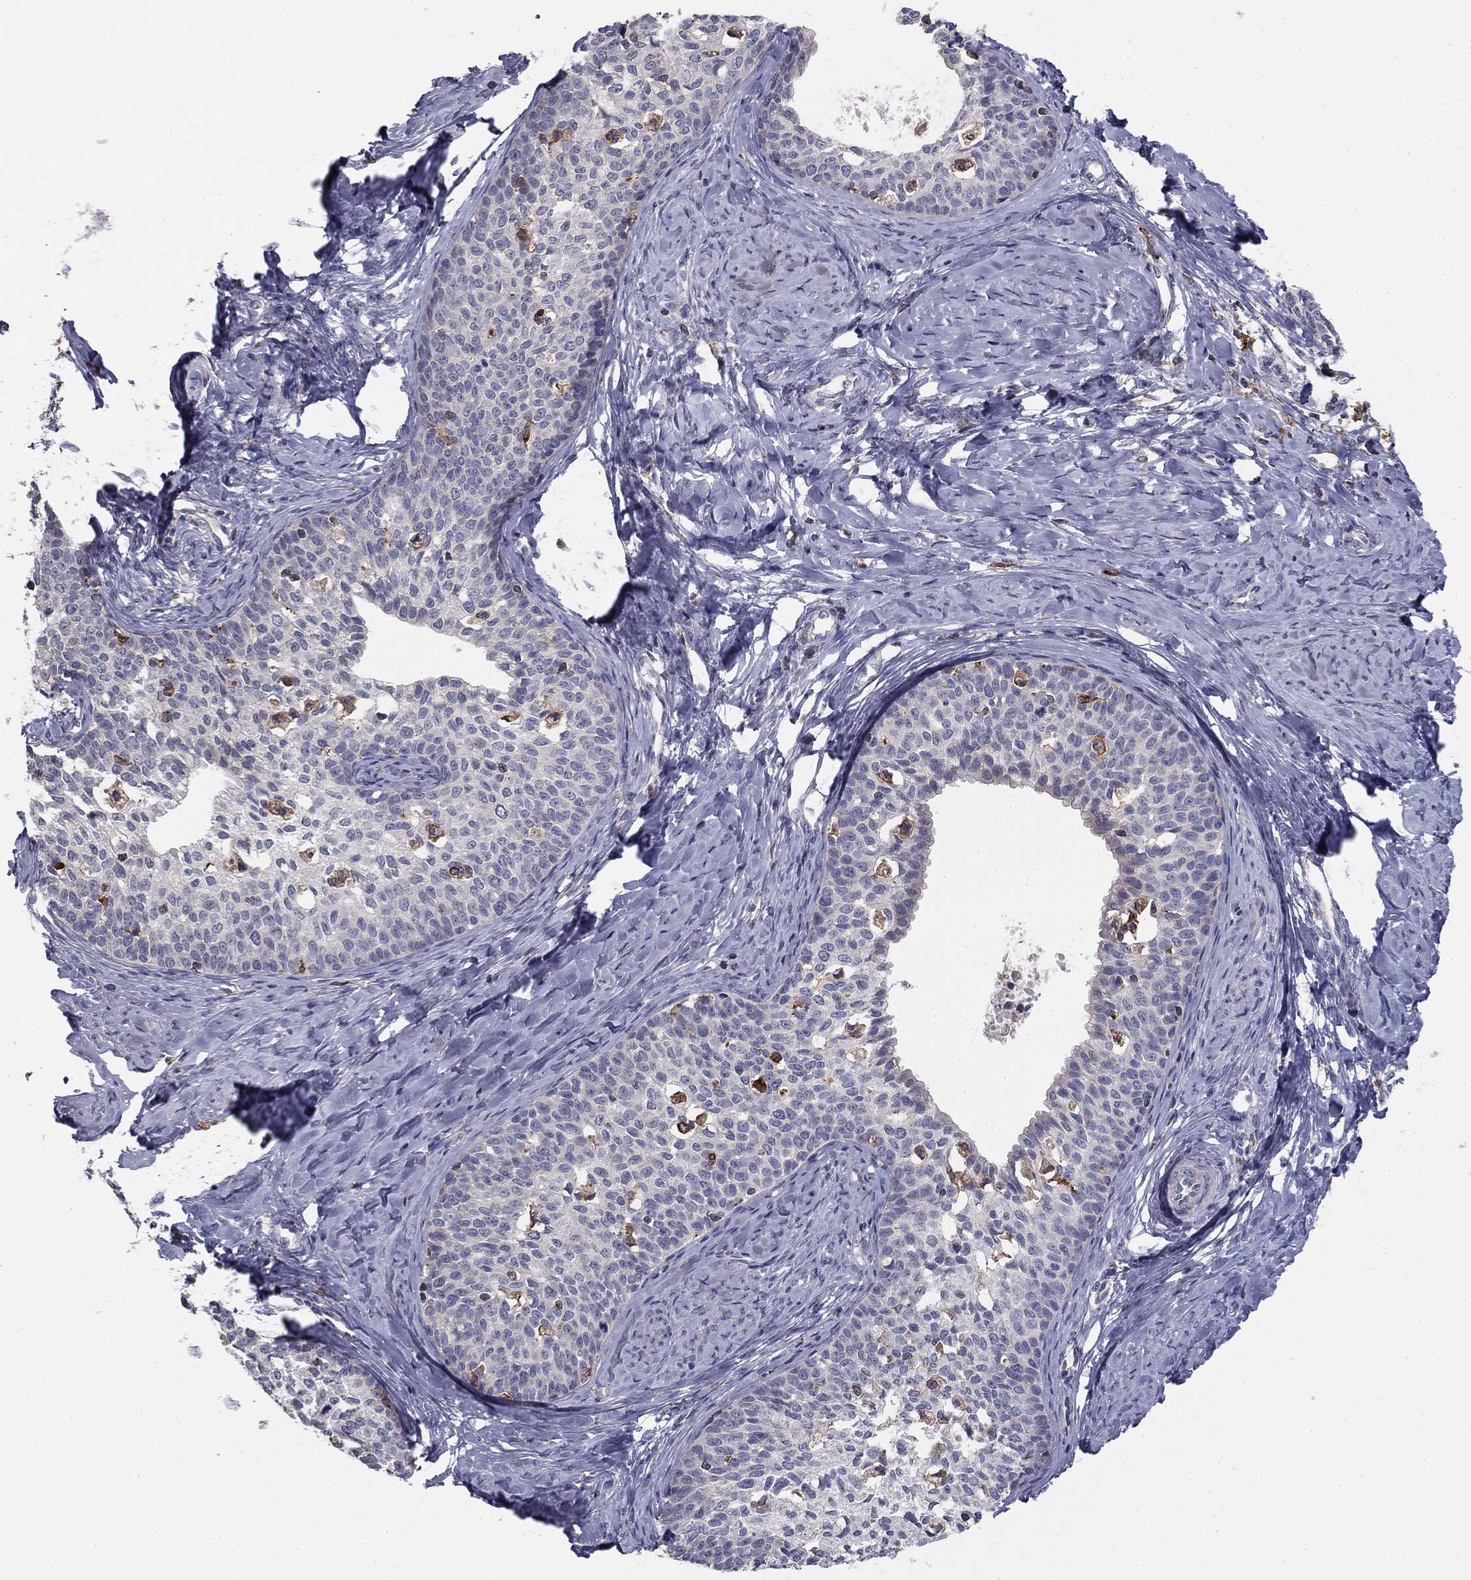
{"staining": {"intensity": "negative", "quantity": "none", "location": "none"}, "tissue": "cervical cancer", "cell_type": "Tumor cells", "image_type": "cancer", "snomed": [{"axis": "morphology", "description": "Squamous cell carcinoma, NOS"}, {"axis": "topography", "description": "Cervix"}], "caption": "There is no significant positivity in tumor cells of cervical cancer.", "gene": "PLCB2", "patient": {"sex": "female", "age": 51}}